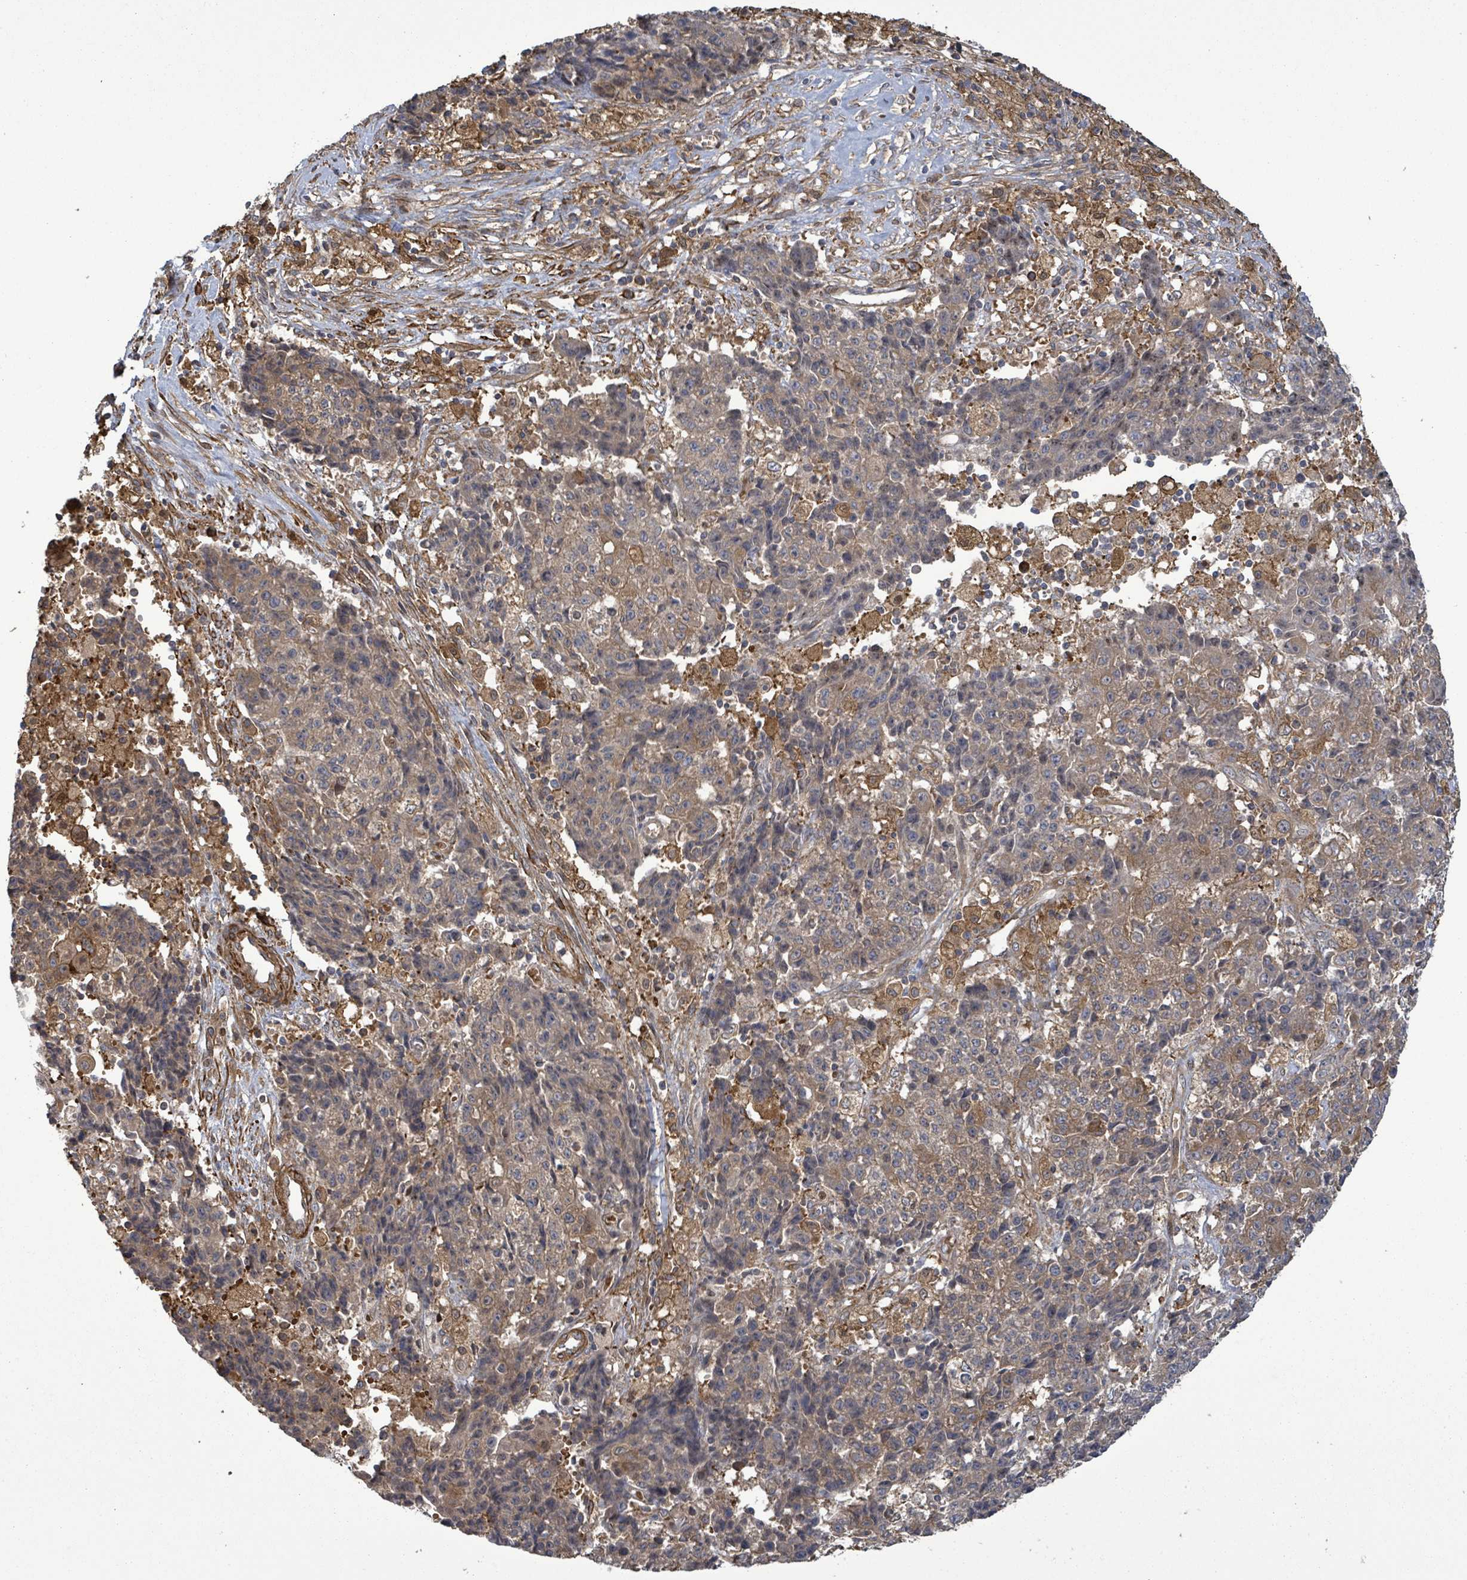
{"staining": {"intensity": "moderate", "quantity": "25%-75%", "location": "cytoplasmic/membranous"}, "tissue": "ovarian cancer", "cell_type": "Tumor cells", "image_type": "cancer", "snomed": [{"axis": "morphology", "description": "Carcinoma, endometroid"}, {"axis": "topography", "description": "Ovary"}], "caption": "A brown stain labels moderate cytoplasmic/membranous staining of a protein in human endometroid carcinoma (ovarian) tumor cells. (DAB IHC, brown staining for protein, blue staining for nuclei).", "gene": "MAP3K6", "patient": {"sex": "female", "age": 42}}